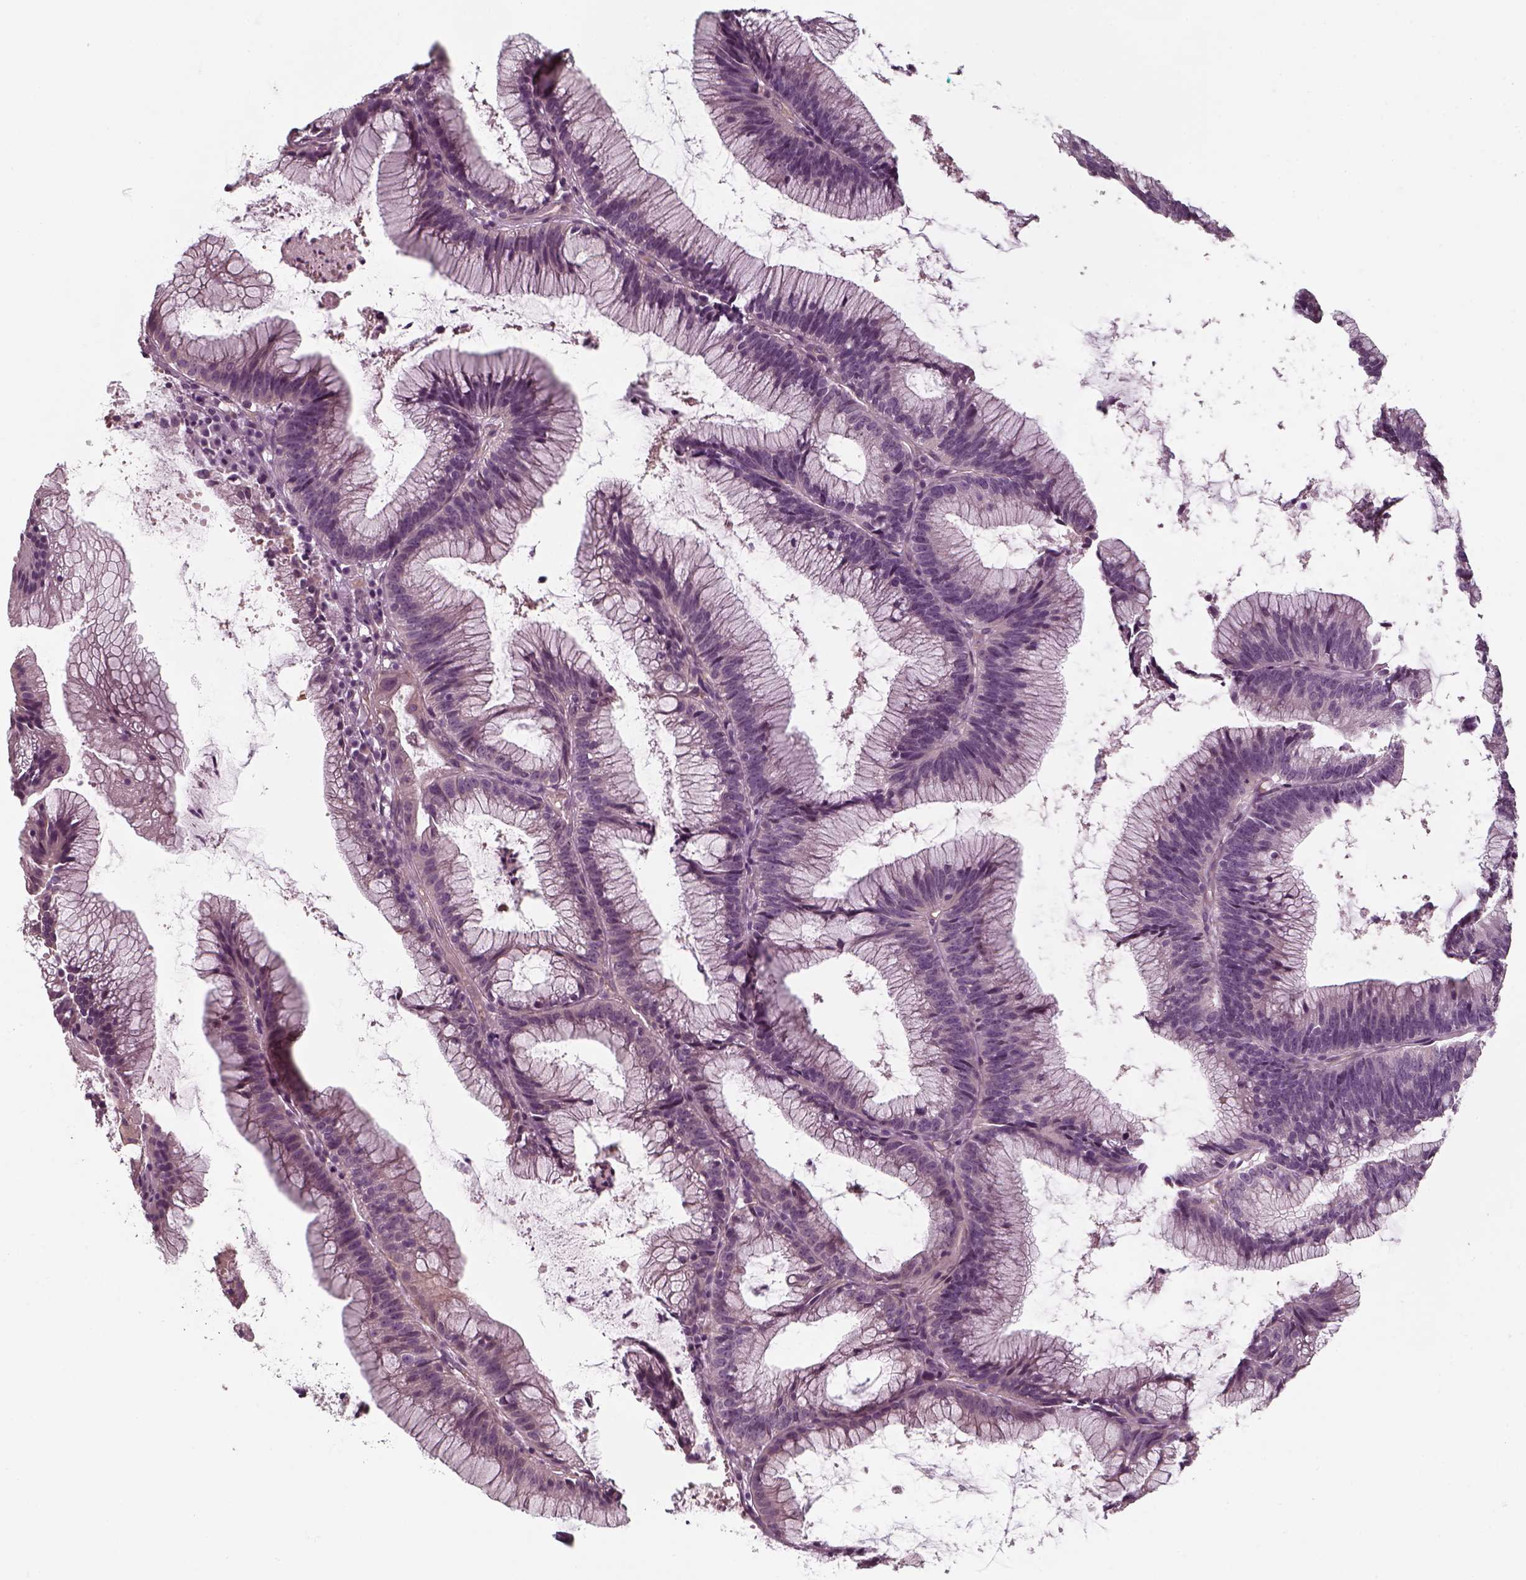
{"staining": {"intensity": "negative", "quantity": "none", "location": "none"}, "tissue": "colorectal cancer", "cell_type": "Tumor cells", "image_type": "cancer", "snomed": [{"axis": "morphology", "description": "Adenocarcinoma, NOS"}, {"axis": "topography", "description": "Colon"}], "caption": "This image is of colorectal cancer (adenocarcinoma) stained with IHC to label a protein in brown with the nuclei are counter-stained blue. There is no expression in tumor cells.", "gene": "LAMB2", "patient": {"sex": "female", "age": 78}}